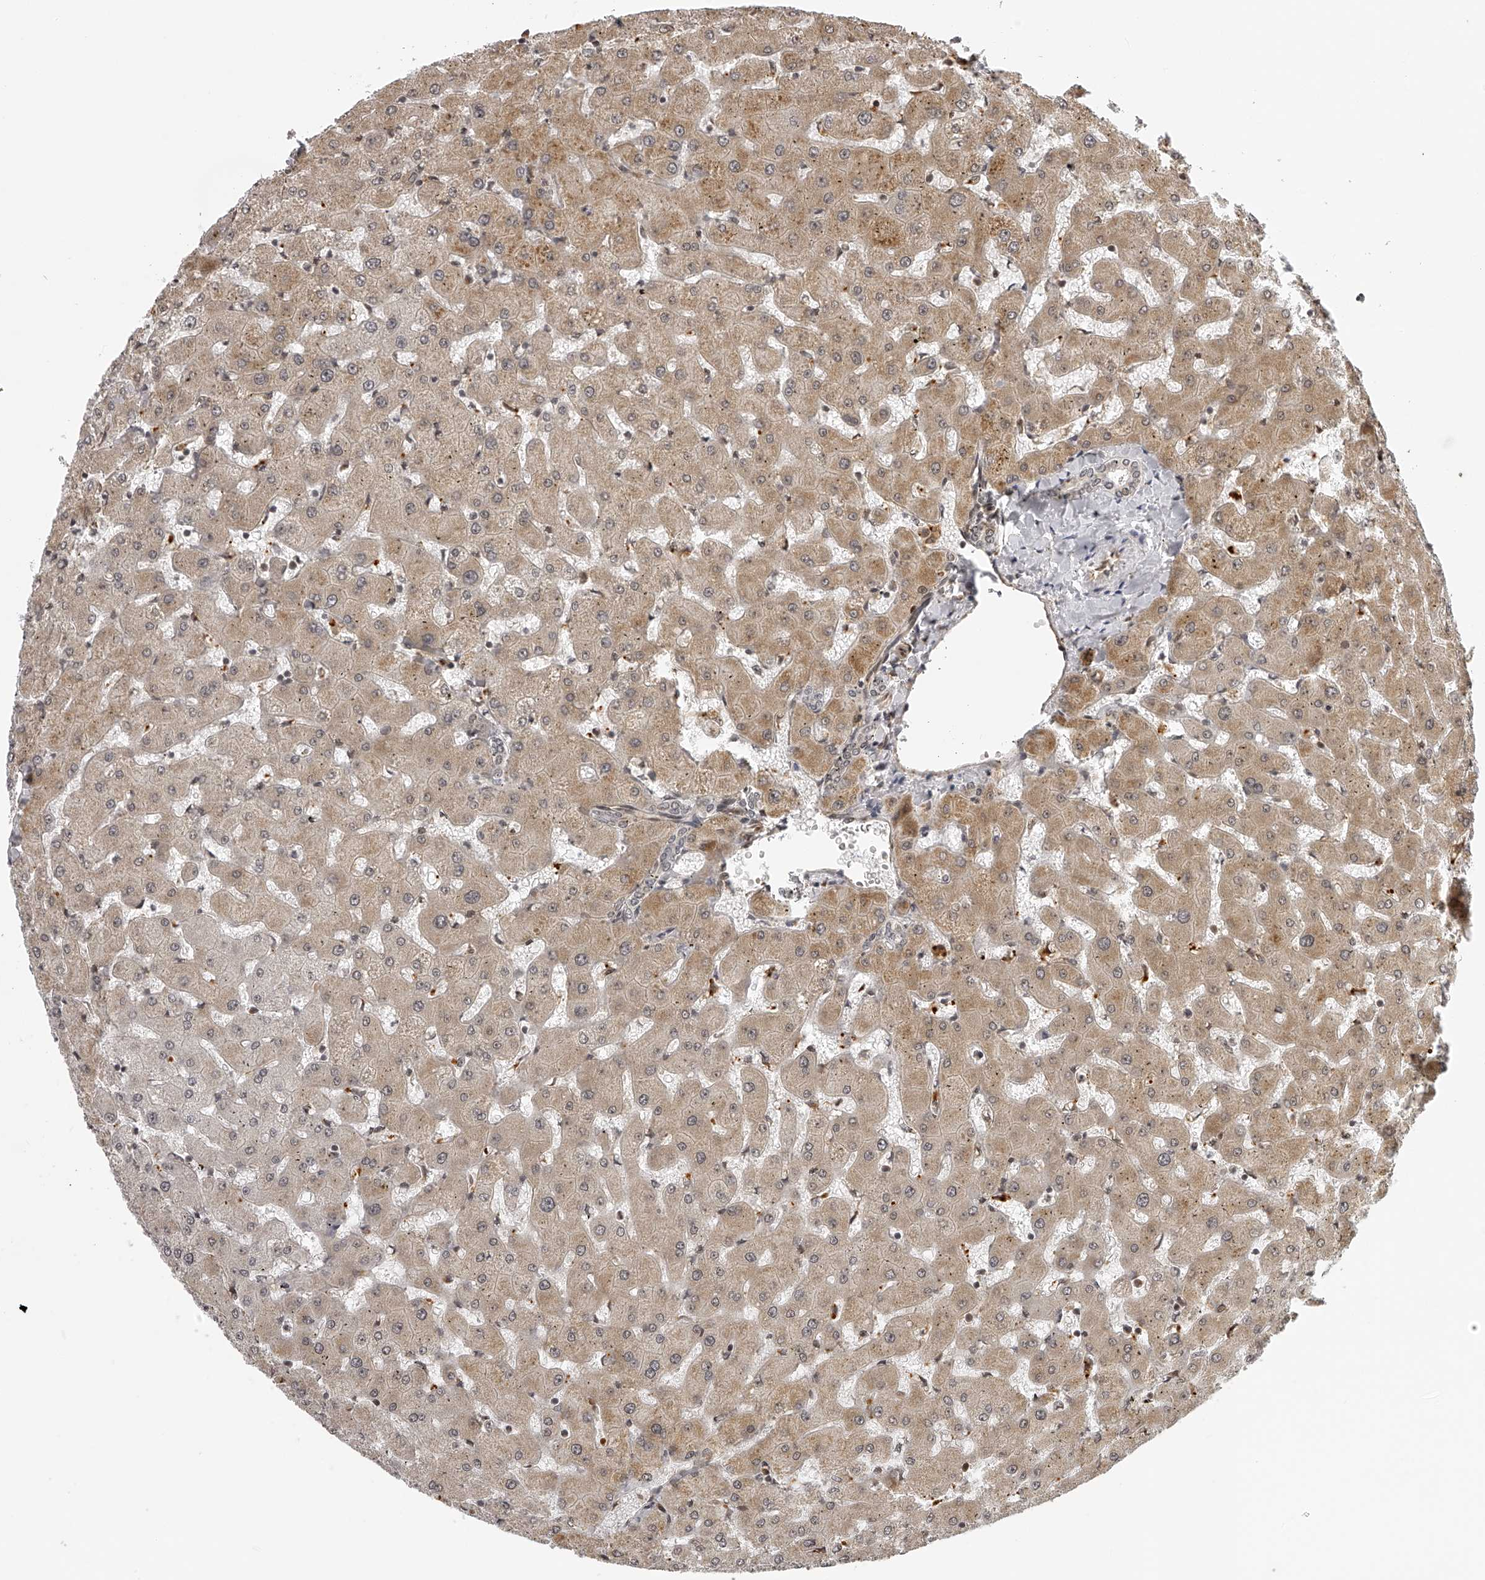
{"staining": {"intensity": "negative", "quantity": "none", "location": "none"}, "tissue": "liver", "cell_type": "Cholangiocytes", "image_type": "normal", "snomed": [{"axis": "morphology", "description": "Normal tissue, NOS"}, {"axis": "topography", "description": "Liver"}], "caption": "High magnification brightfield microscopy of benign liver stained with DAB (3,3'-diaminobenzidine) (brown) and counterstained with hematoxylin (blue): cholangiocytes show no significant expression.", "gene": "ODF2L", "patient": {"sex": "female", "age": 63}}